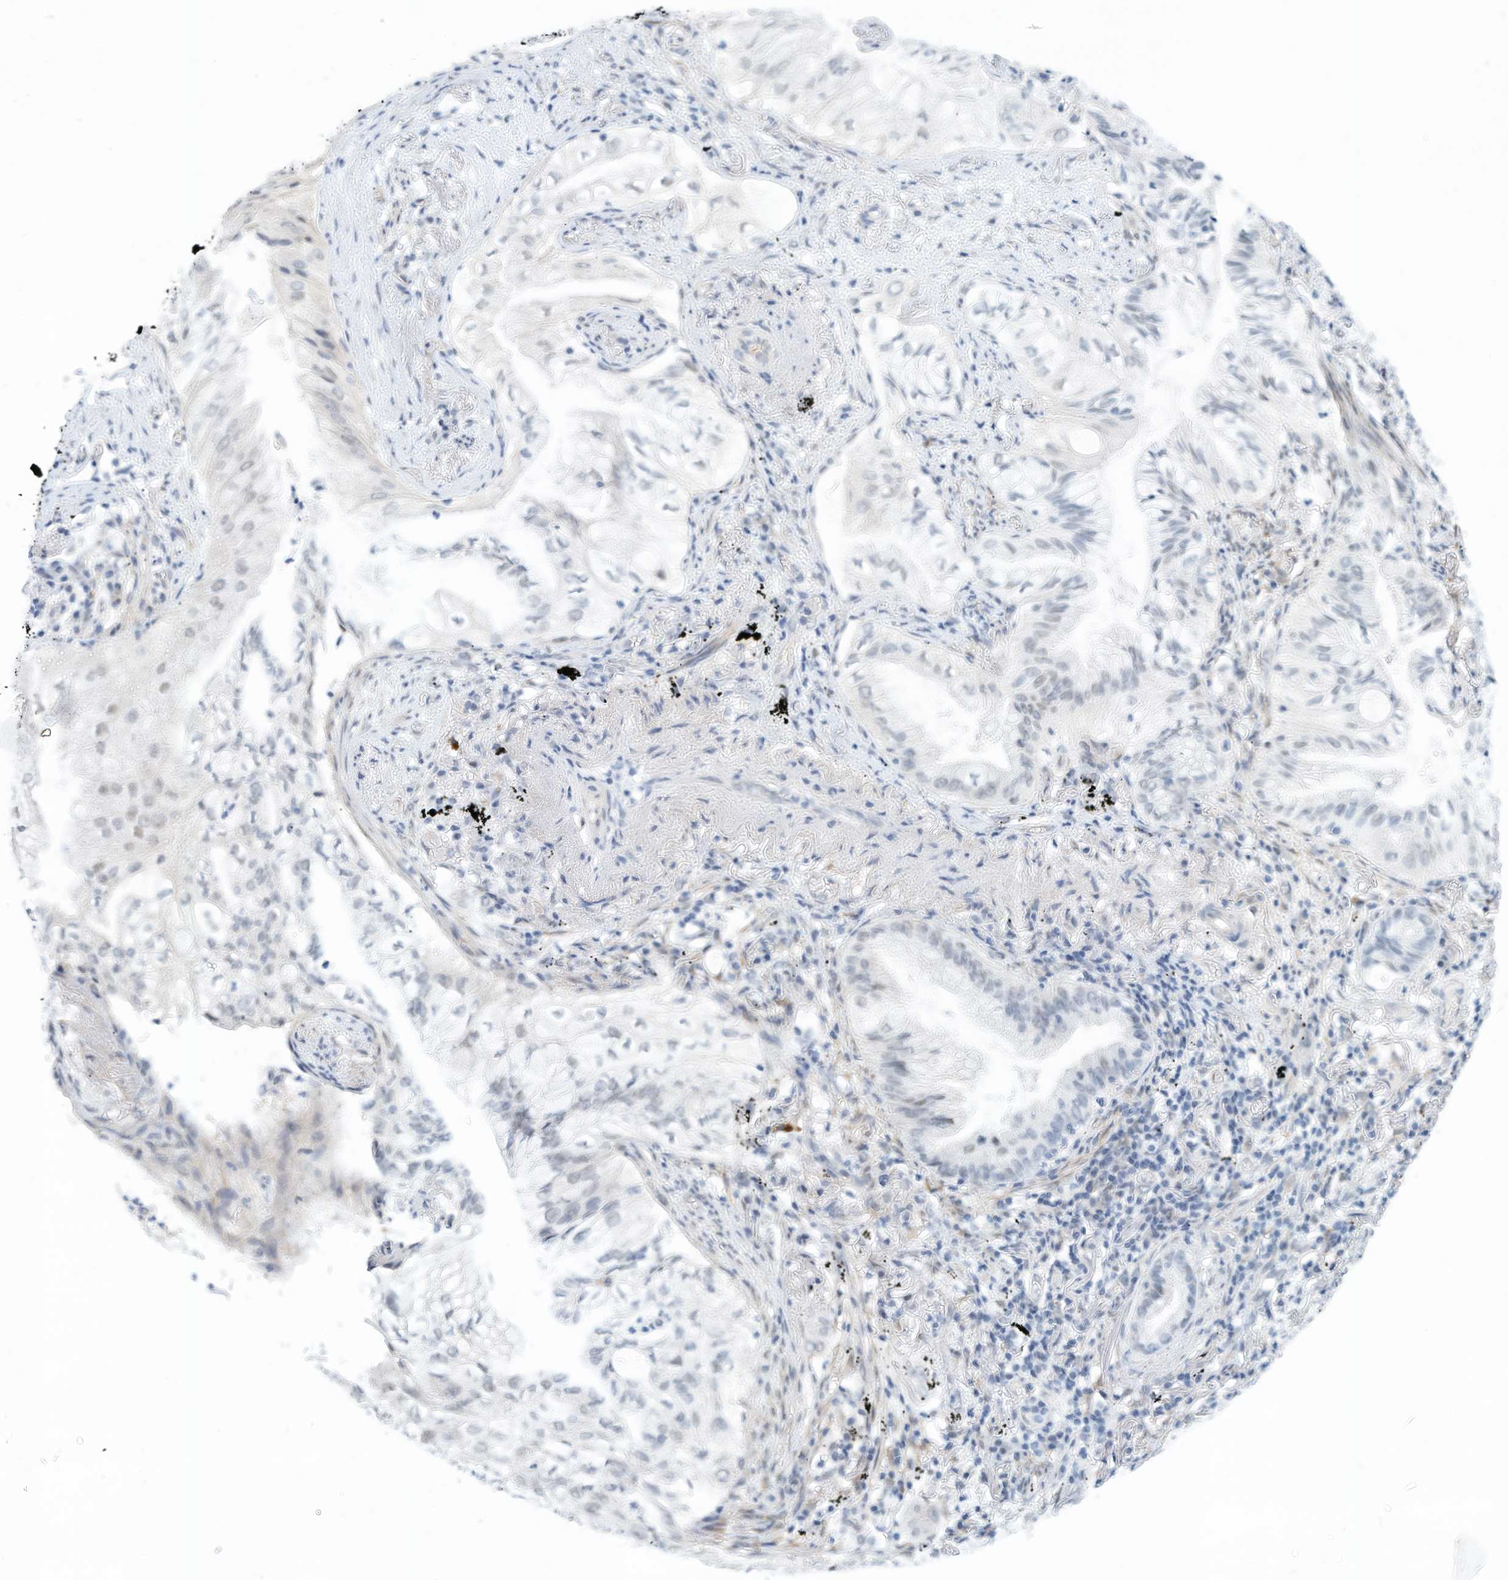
{"staining": {"intensity": "negative", "quantity": "none", "location": "none"}, "tissue": "lung cancer", "cell_type": "Tumor cells", "image_type": "cancer", "snomed": [{"axis": "morphology", "description": "Adenocarcinoma, NOS"}, {"axis": "topography", "description": "Lung"}], "caption": "Tumor cells show no significant staining in adenocarcinoma (lung). (DAB (3,3'-diaminobenzidine) IHC, high magnification).", "gene": "ARHGAP28", "patient": {"sex": "female", "age": 70}}